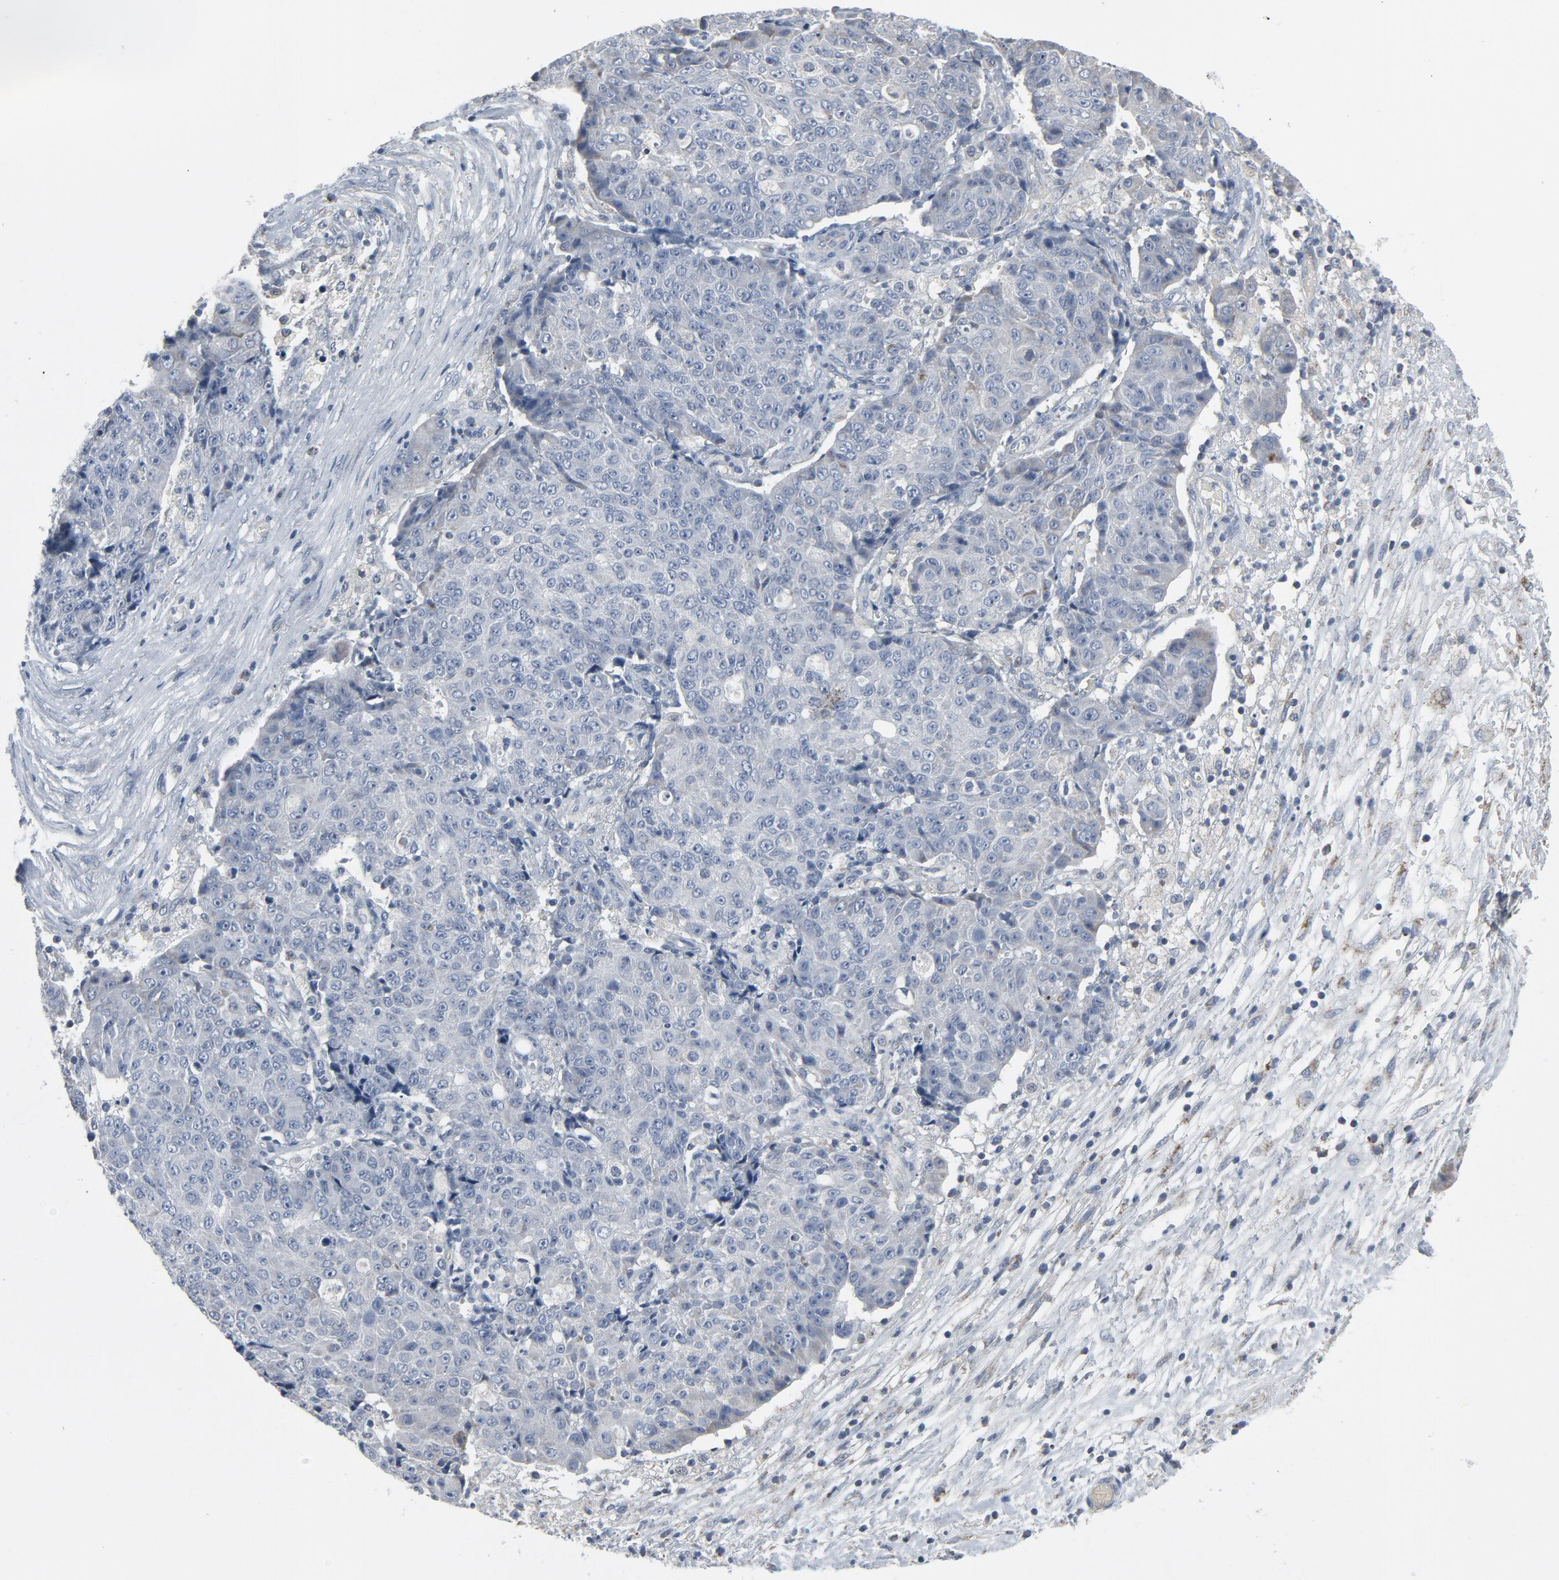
{"staining": {"intensity": "negative", "quantity": "none", "location": "none"}, "tissue": "ovarian cancer", "cell_type": "Tumor cells", "image_type": "cancer", "snomed": [{"axis": "morphology", "description": "Carcinoma, endometroid"}, {"axis": "topography", "description": "Ovary"}], "caption": "This is an immunohistochemistry histopathology image of human ovarian cancer (endometroid carcinoma). There is no expression in tumor cells.", "gene": "GPX2", "patient": {"sex": "female", "age": 42}}